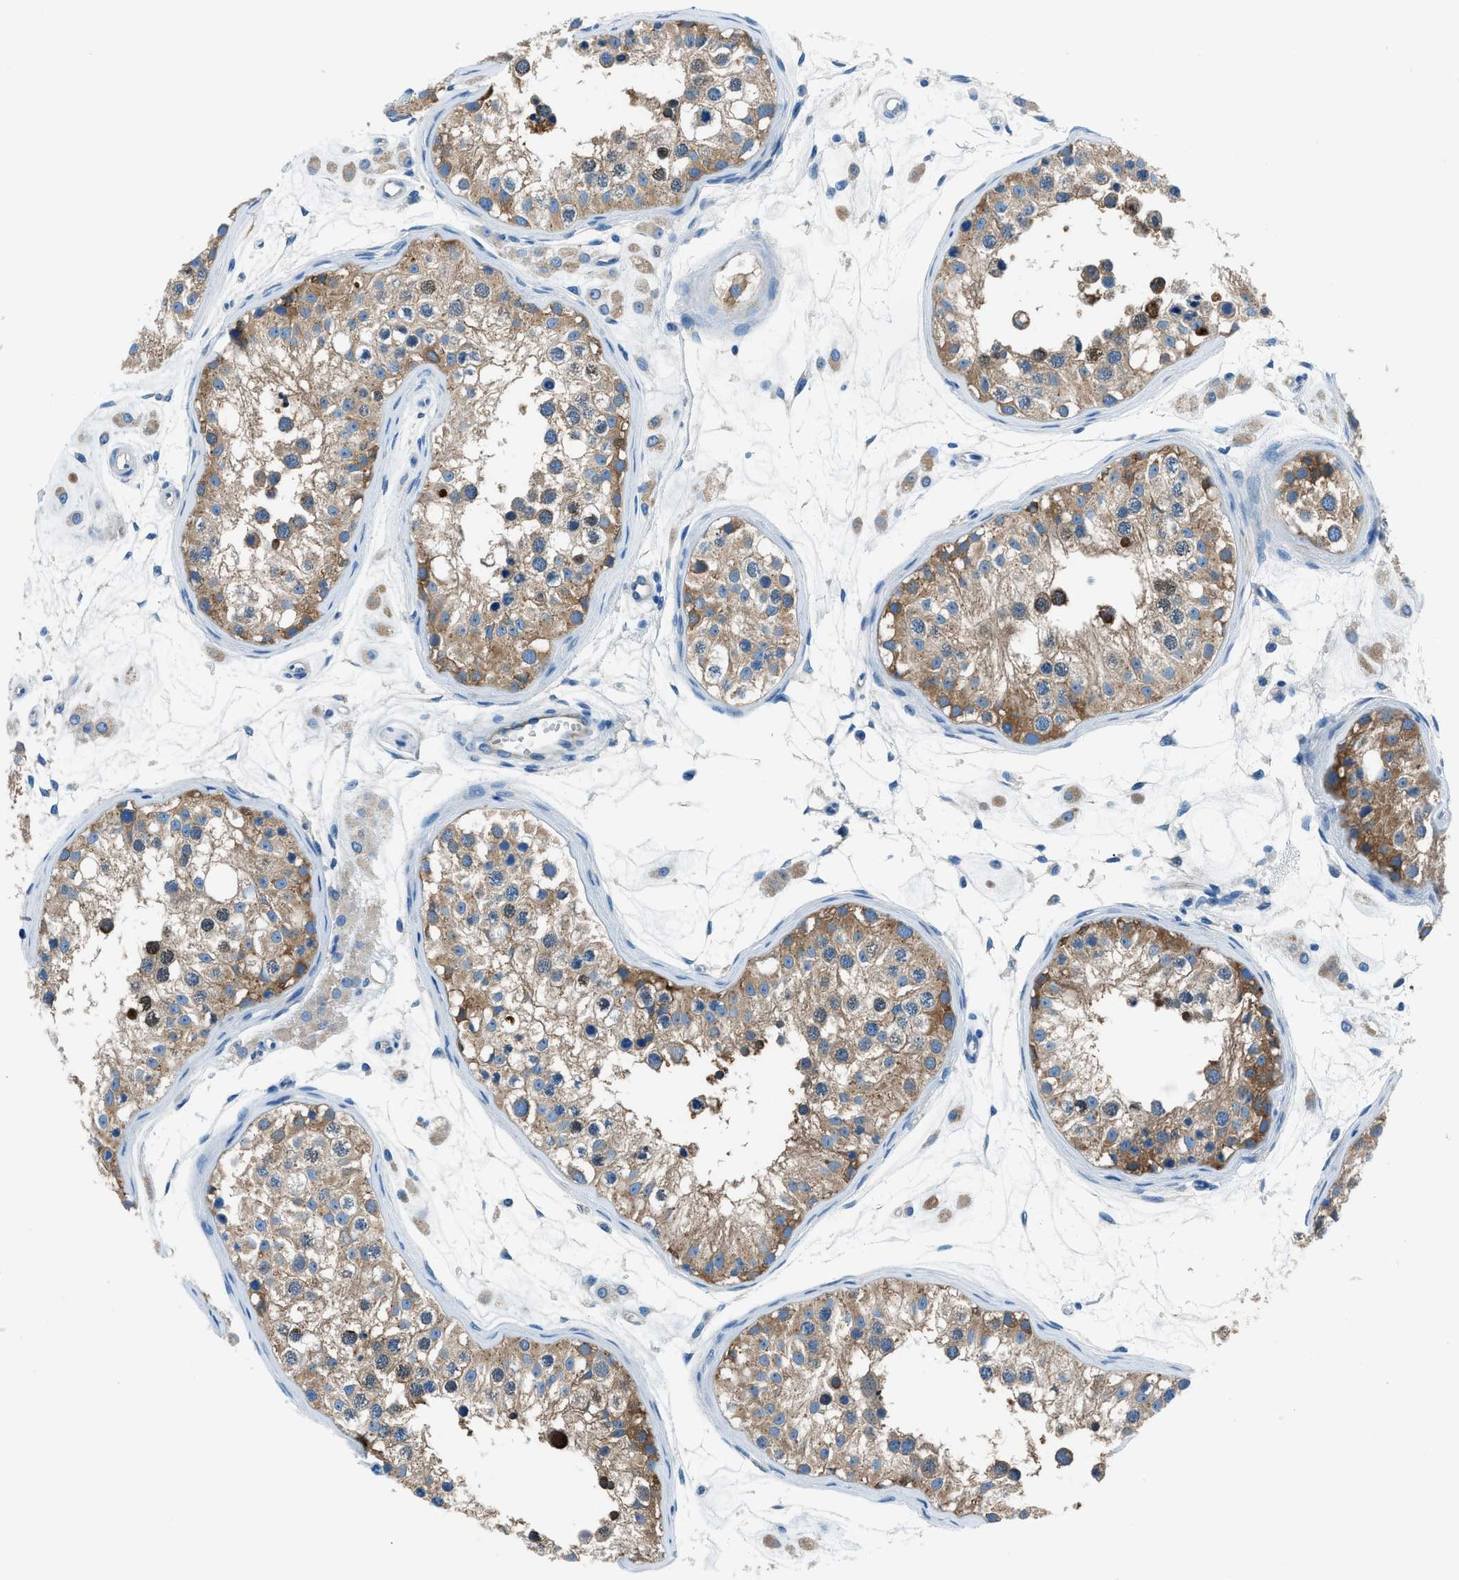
{"staining": {"intensity": "moderate", "quantity": ">75%", "location": "cytoplasmic/membranous"}, "tissue": "testis", "cell_type": "Cells in seminiferous ducts", "image_type": "normal", "snomed": [{"axis": "morphology", "description": "Normal tissue, NOS"}, {"axis": "morphology", "description": "Adenocarcinoma, metastatic, NOS"}, {"axis": "topography", "description": "Testis"}], "caption": "High-magnification brightfield microscopy of normal testis stained with DAB (brown) and counterstained with hematoxylin (blue). cells in seminiferous ducts exhibit moderate cytoplasmic/membranous positivity is present in approximately>75% of cells.", "gene": "SARS1", "patient": {"sex": "male", "age": 26}}